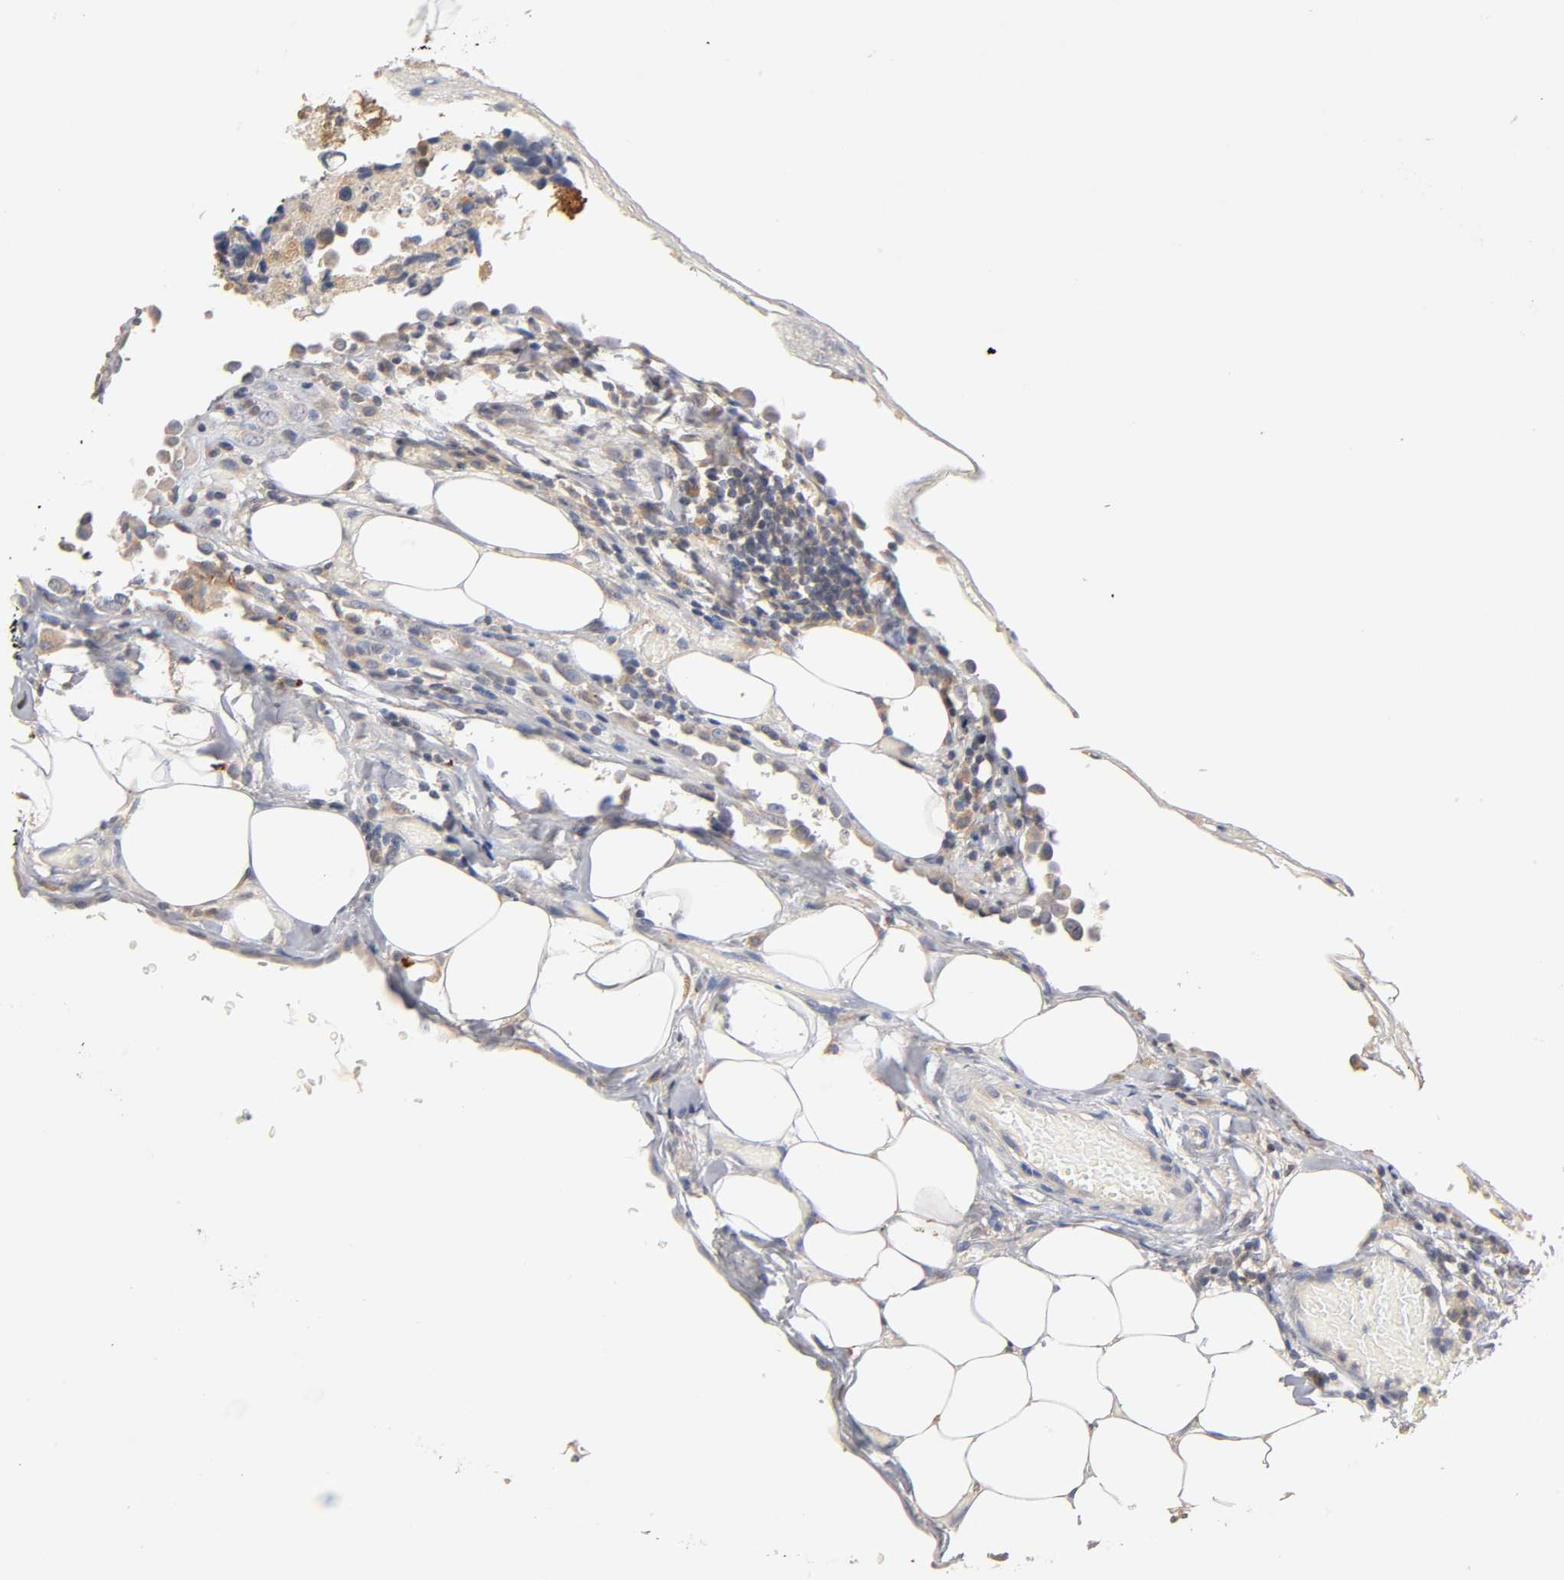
{"staining": {"intensity": "weak", "quantity": "25%-75%", "location": "cytoplasmic/membranous"}, "tissue": "colorectal cancer", "cell_type": "Tumor cells", "image_type": "cancer", "snomed": [{"axis": "morphology", "description": "Adenocarcinoma, NOS"}, {"axis": "topography", "description": "Colon"}], "caption": "This is a histology image of immunohistochemistry staining of colorectal adenocarcinoma, which shows weak expression in the cytoplasmic/membranous of tumor cells.", "gene": "RHOA", "patient": {"sex": "female", "age": 86}}